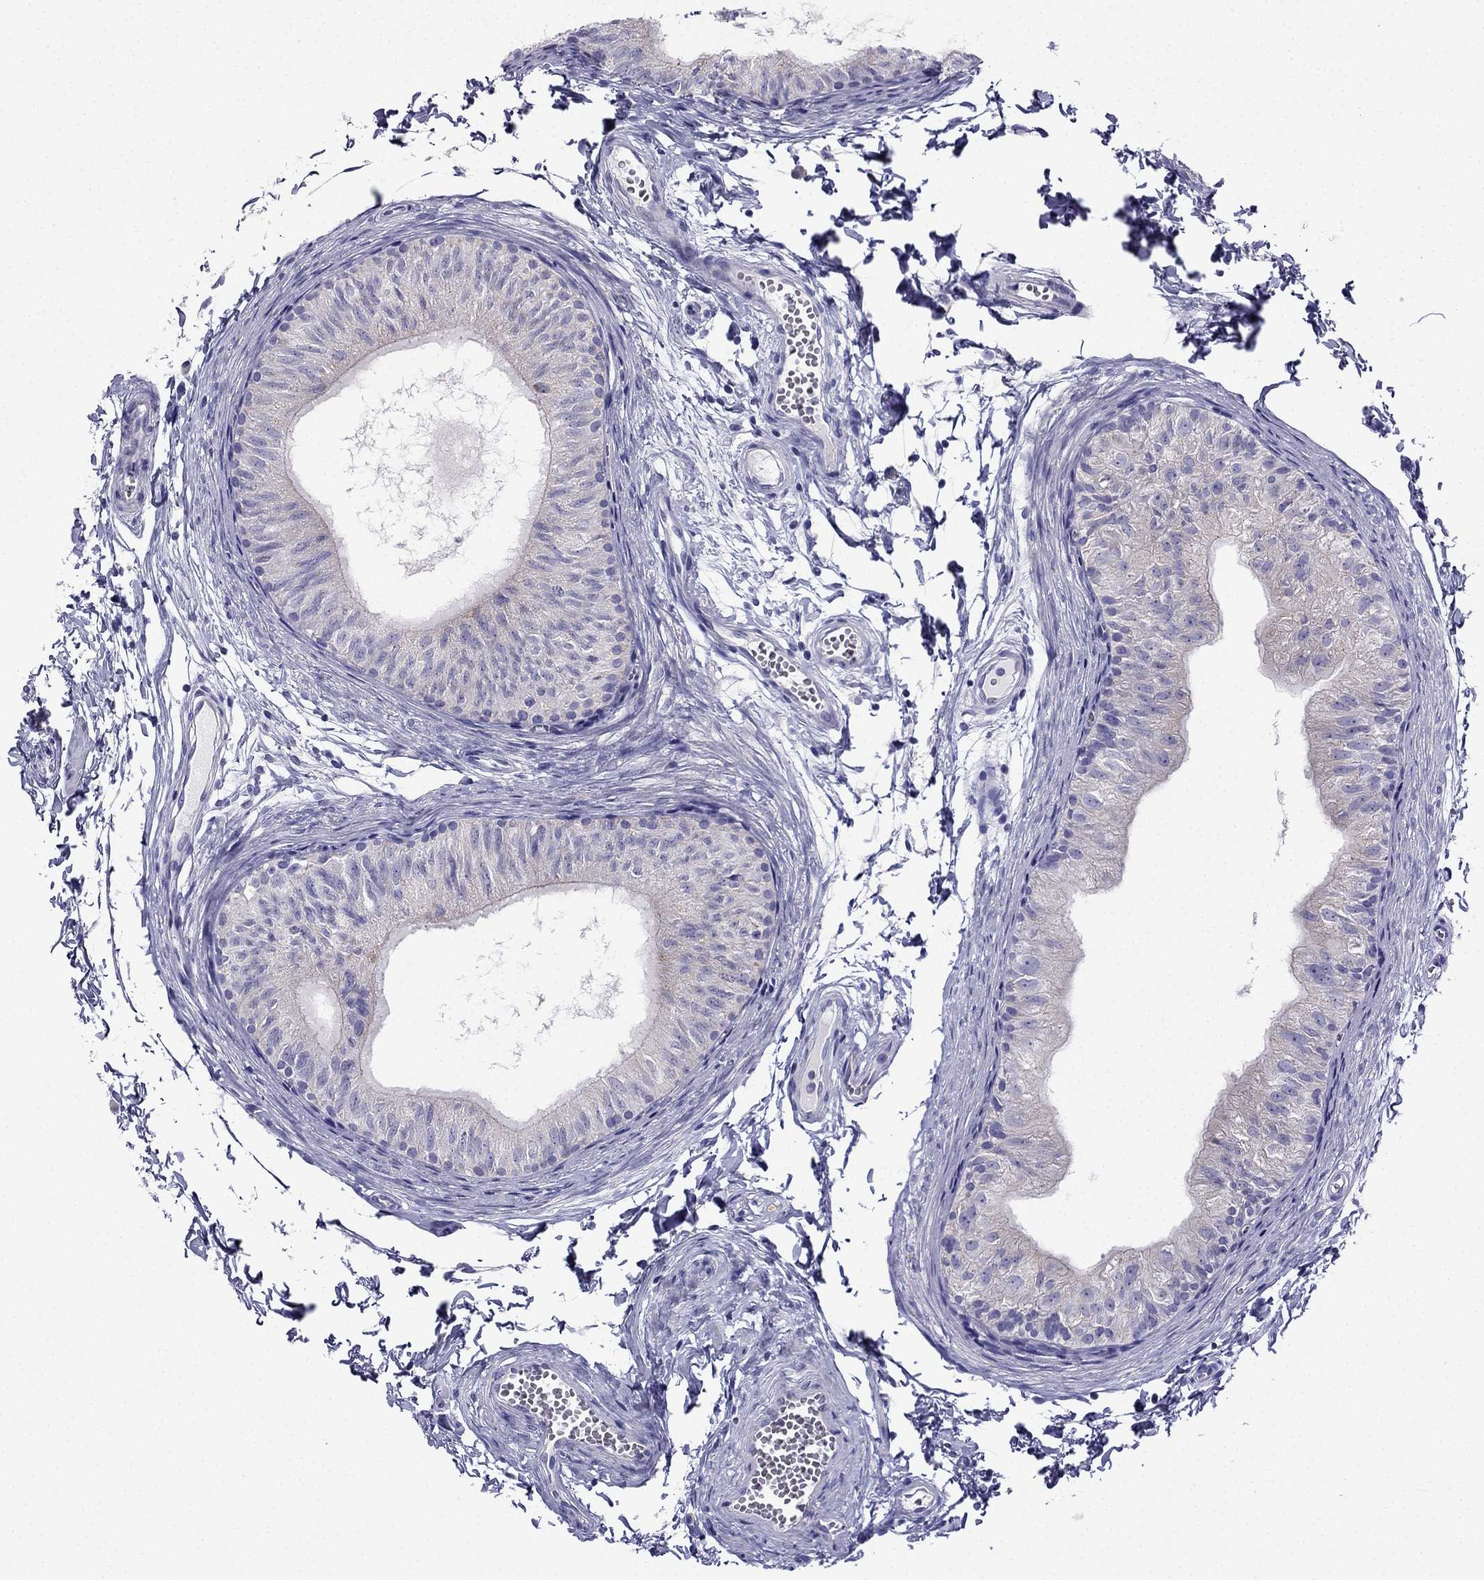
{"staining": {"intensity": "negative", "quantity": "none", "location": "none"}, "tissue": "epididymis", "cell_type": "Glandular cells", "image_type": "normal", "snomed": [{"axis": "morphology", "description": "Normal tissue, NOS"}, {"axis": "topography", "description": "Epididymis"}], "caption": "Immunohistochemistry (IHC) micrograph of unremarkable human epididymis stained for a protein (brown), which reveals no positivity in glandular cells.", "gene": "KIF5A", "patient": {"sex": "male", "age": 22}}